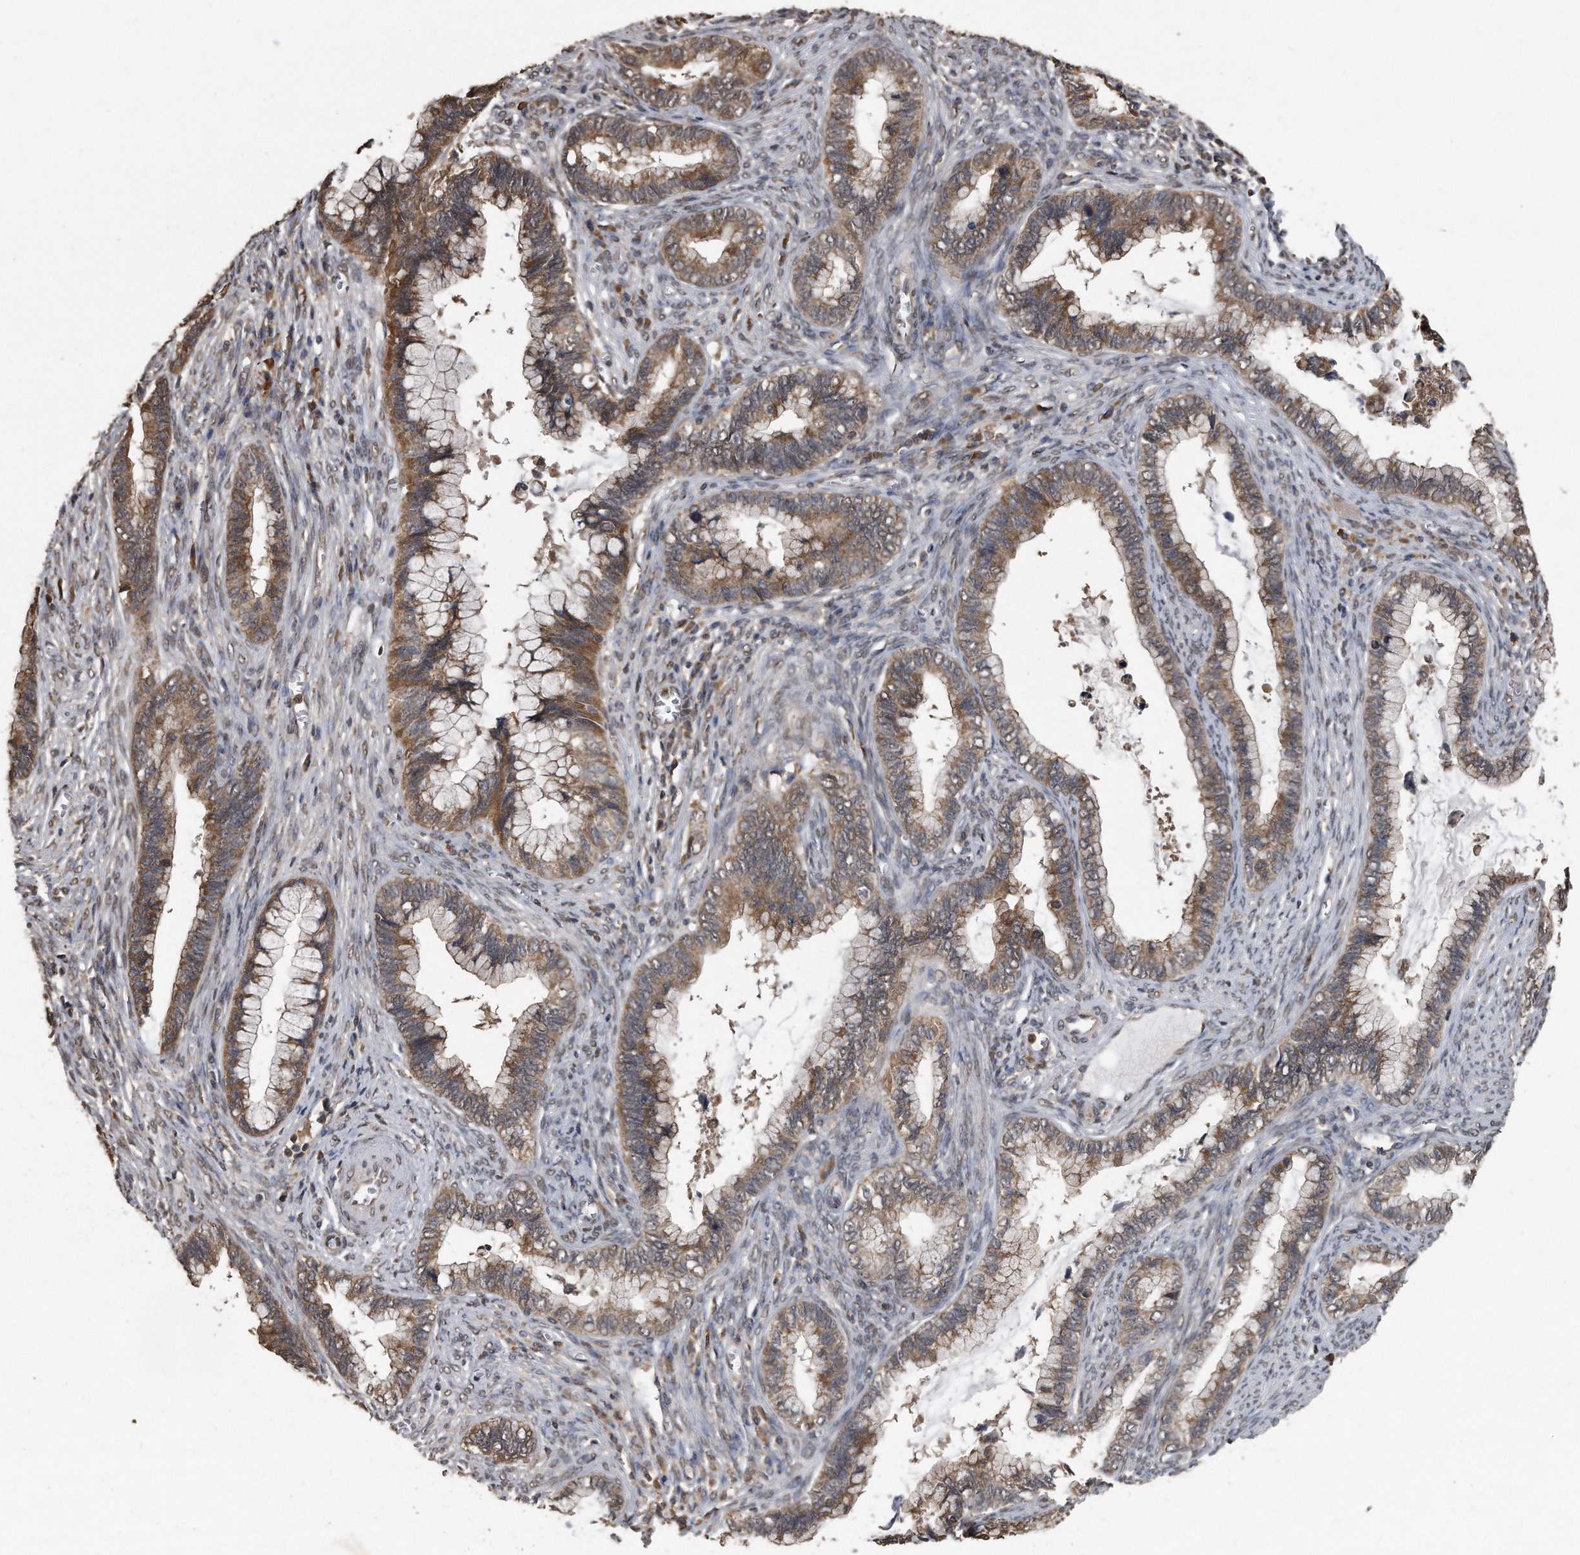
{"staining": {"intensity": "moderate", "quantity": ">75%", "location": "cytoplasmic/membranous"}, "tissue": "cervical cancer", "cell_type": "Tumor cells", "image_type": "cancer", "snomed": [{"axis": "morphology", "description": "Adenocarcinoma, NOS"}, {"axis": "topography", "description": "Cervix"}], "caption": "A histopathology image showing moderate cytoplasmic/membranous staining in approximately >75% of tumor cells in cervical cancer (adenocarcinoma), as visualized by brown immunohistochemical staining.", "gene": "CRYZL1", "patient": {"sex": "female", "age": 44}}